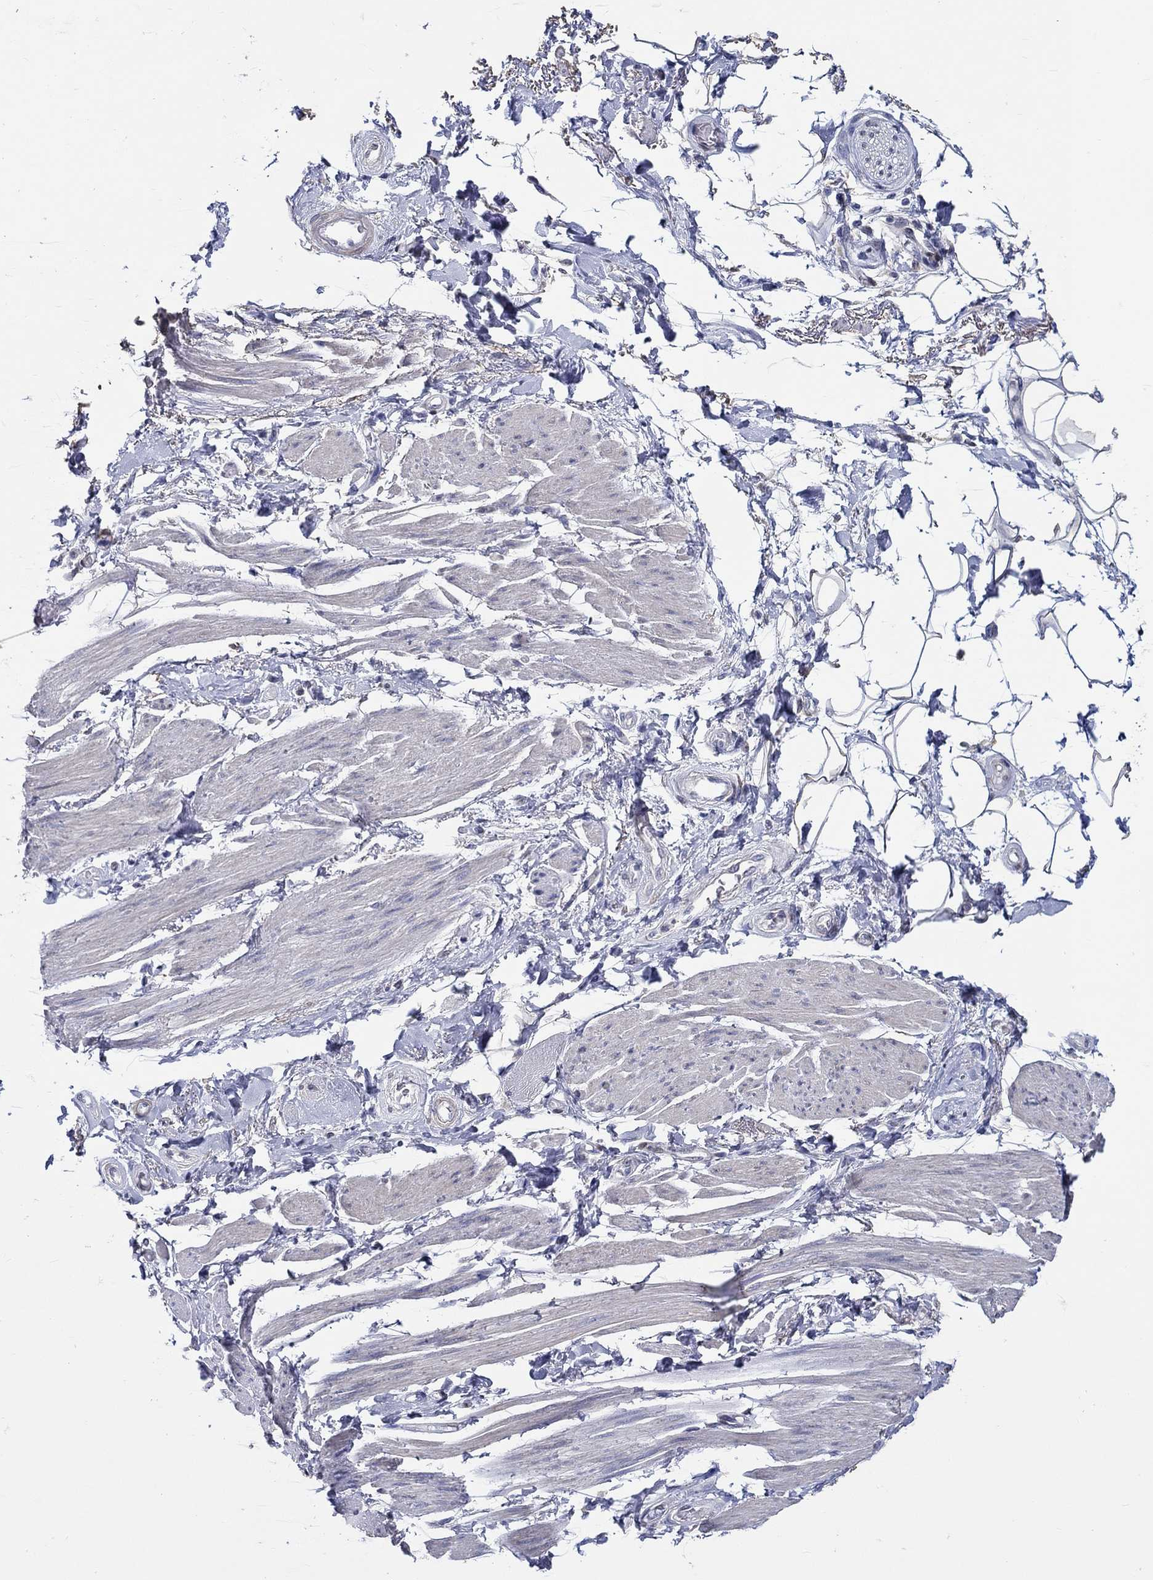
{"staining": {"intensity": "negative", "quantity": "none", "location": "none"}, "tissue": "adipose tissue", "cell_type": "Adipocytes", "image_type": "normal", "snomed": [{"axis": "morphology", "description": "Normal tissue, NOS"}, {"axis": "topography", "description": "Skeletal muscle"}, {"axis": "topography", "description": "Anal"}, {"axis": "topography", "description": "Peripheral nerve tissue"}], "caption": "A histopathology image of adipose tissue stained for a protein shows no brown staining in adipocytes. (Stains: DAB (3,3'-diaminobenzidine) IHC with hematoxylin counter stain, Microscopy: brightfield microscopy at high magnification).", "gene": "PDE1B", "patient": {"sex": "male", "age": 53}}